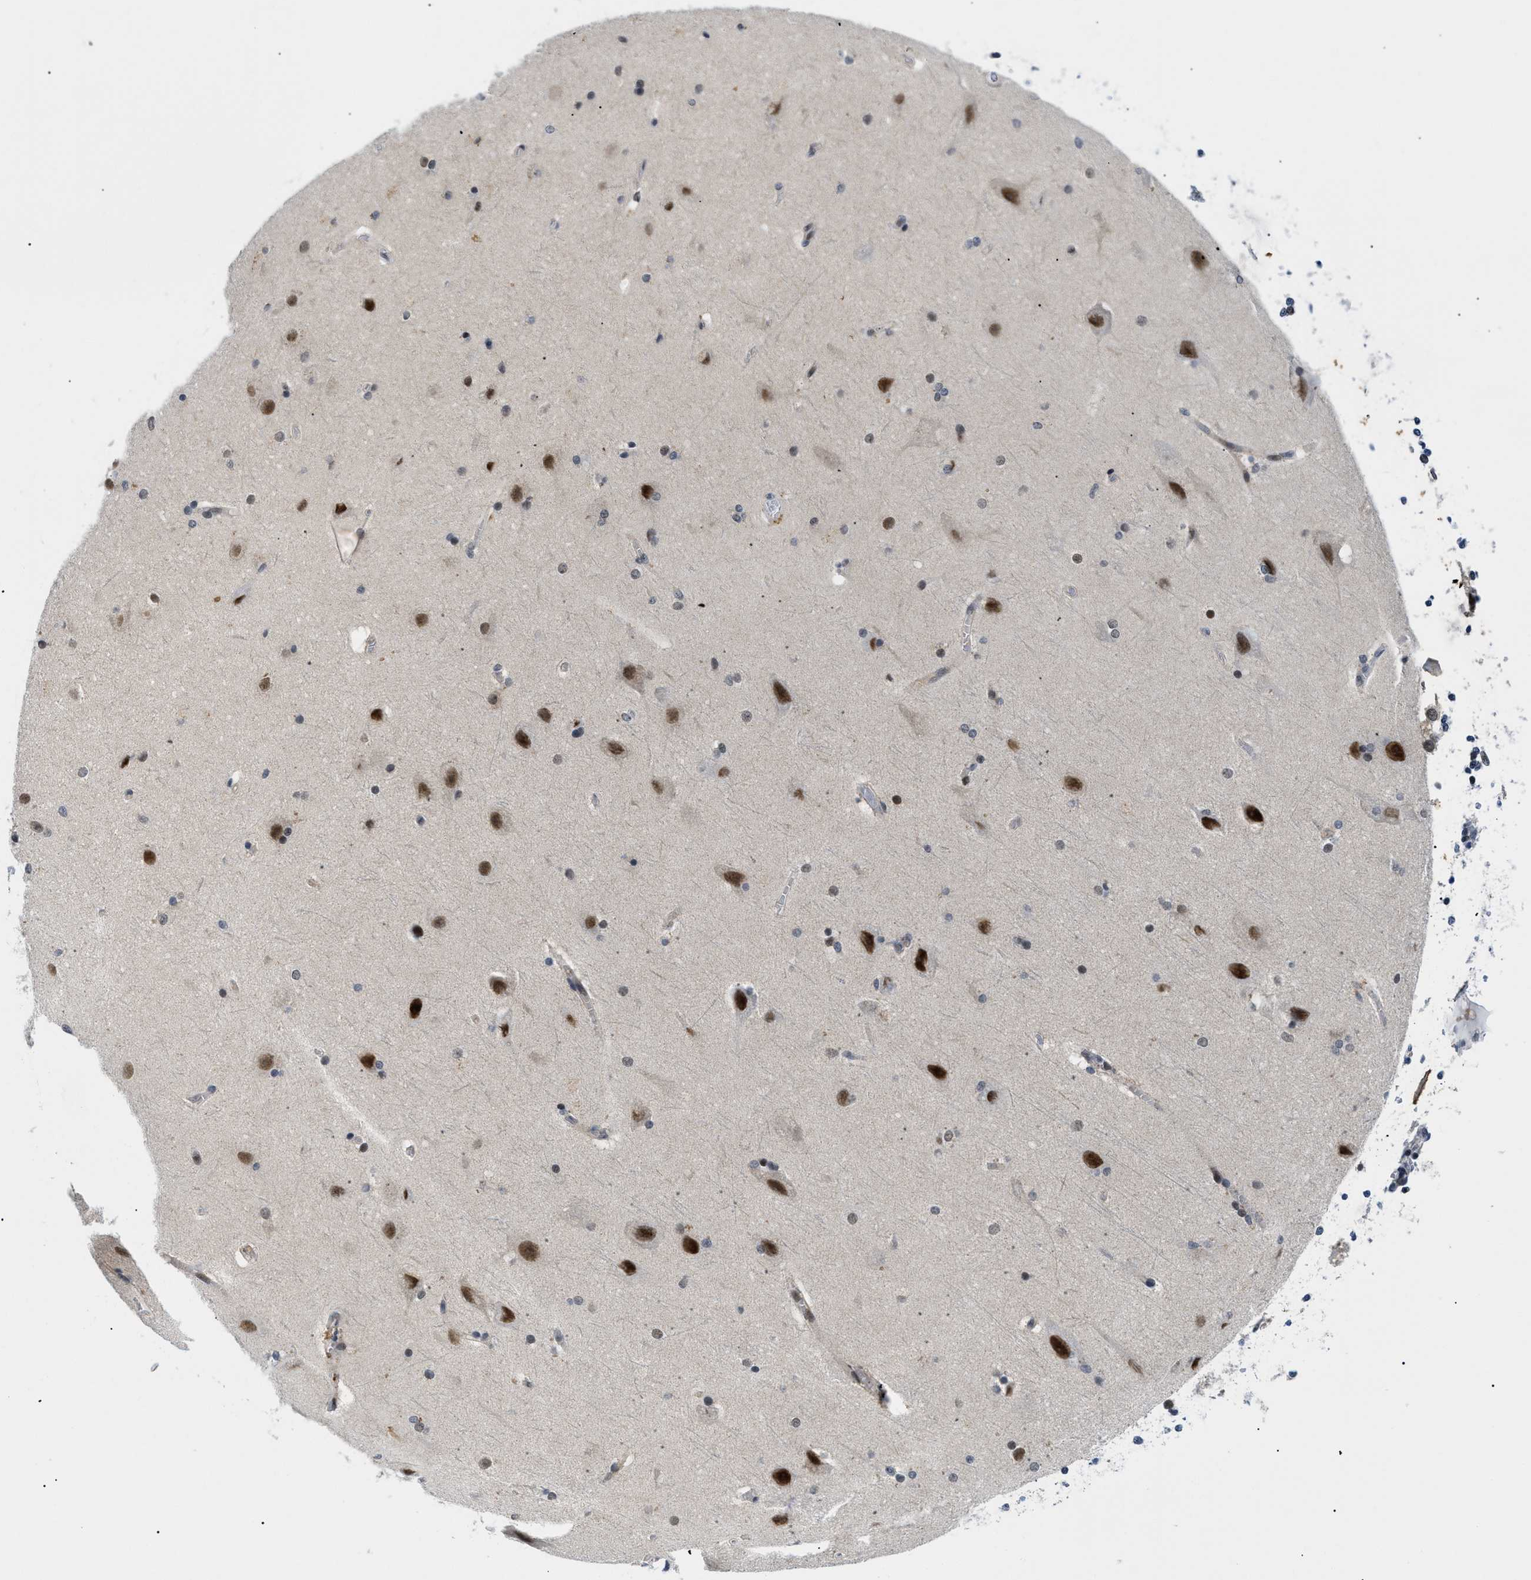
{"staining": {"intensity": "weak", "quantity": "25%-75%", "location": "nuclear"}, "tissue": "cerebral cortex", "cell_type": "Endothelial cells", "image_type": "normal", "snomed": [{"axis": "morphology", "description": "Normal tissue, NOS"}, {"axis": "topography", "description": "Cerebral cortex"}, {"axis": "topography", "description": "Hippocampus"}], "caption": "IHC micrograph of benign human cerebral cortex stained for a protein (brown), which demonstrates low levels of weak nuclear staining in approximately 25%-75% of endothelial cells.", "gene": "SLC29A2", "patient": {"sex": "female", "age": 19}}